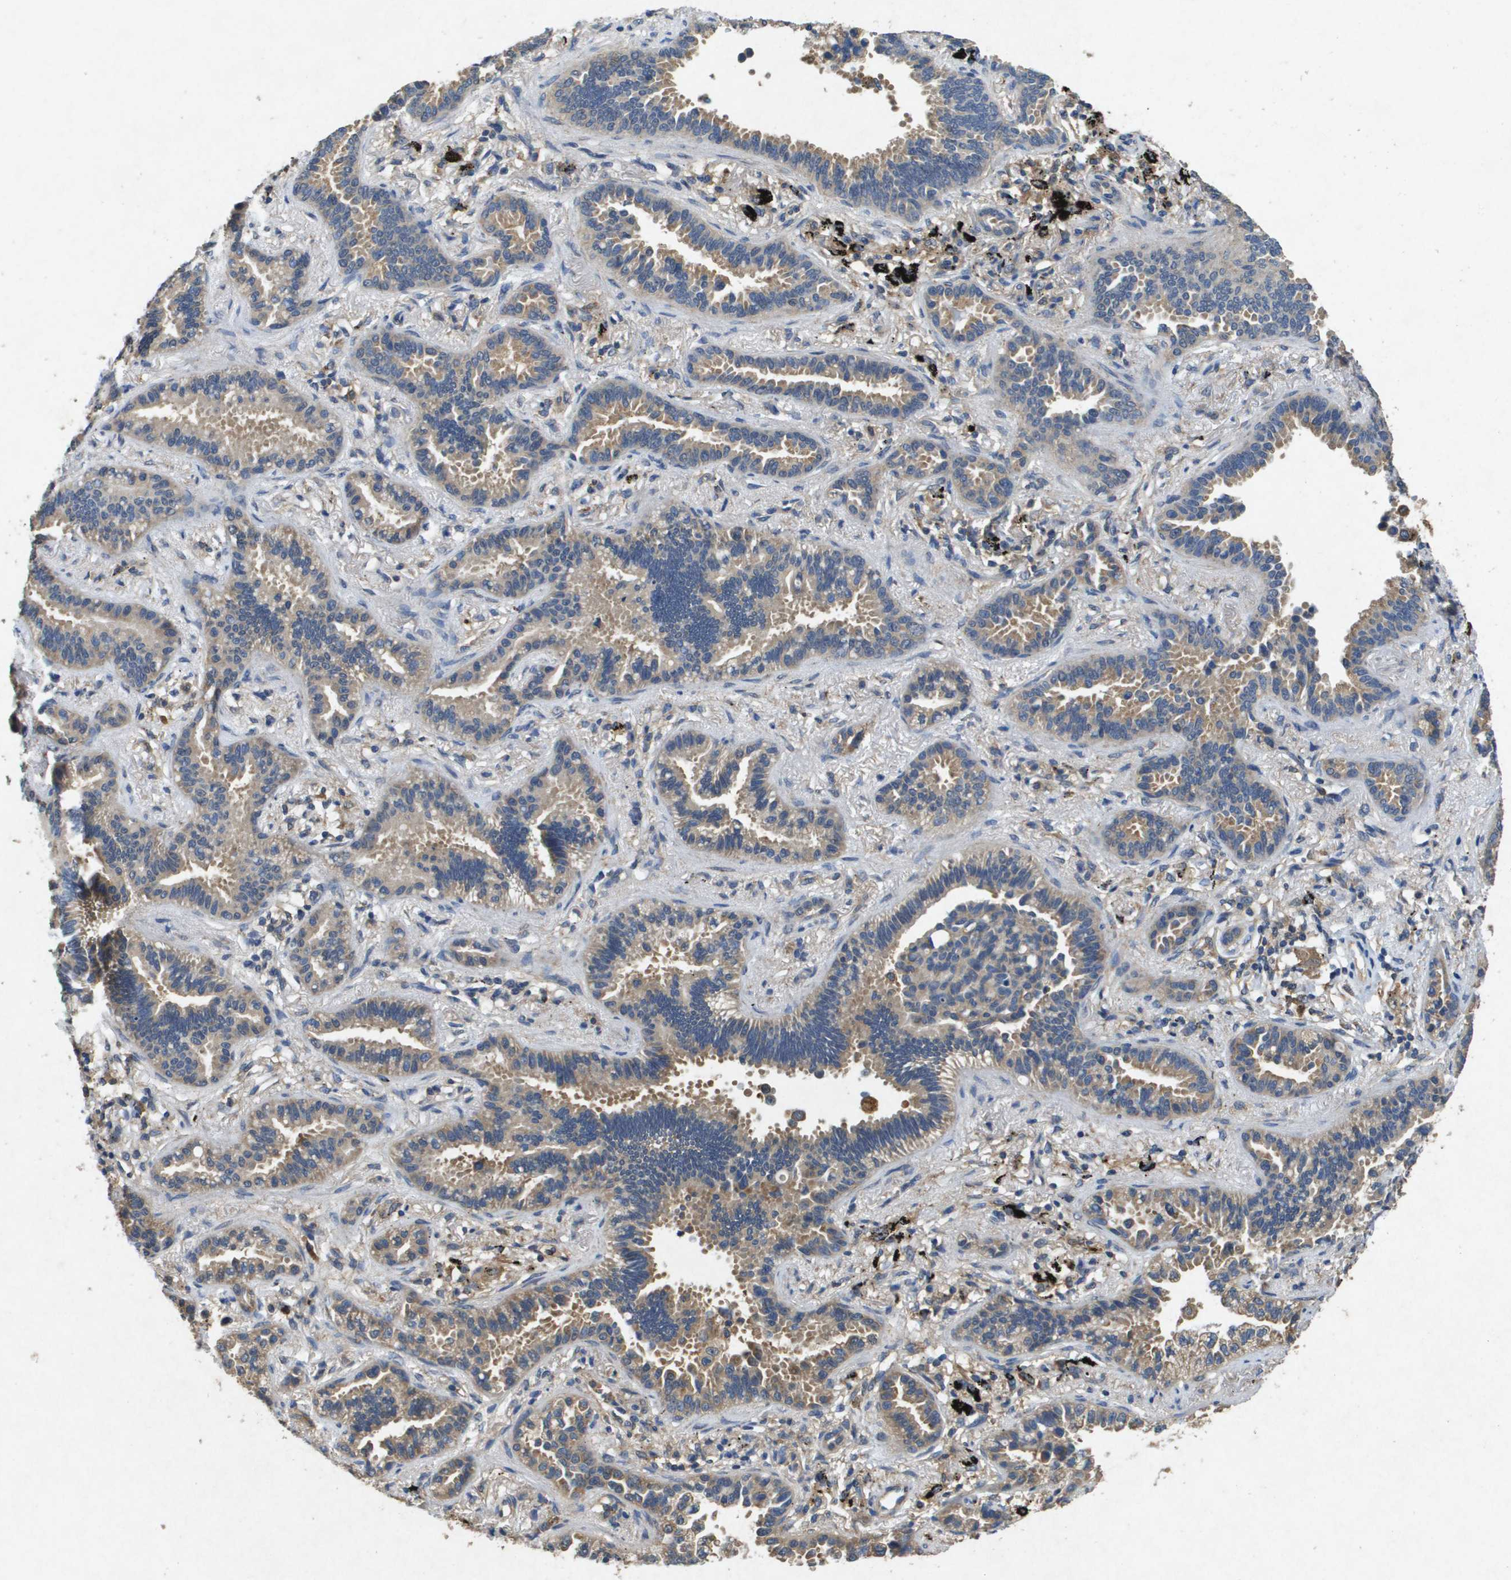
{"staining": {"intensity": "weak", "quantity": "25%-75%", "location": "cytoplasmic/membranous"}, "tissue": "lung cancer", "cell_type": "Tumor cells", "image_type": "cancer", "snomed": [{"axis": "morphology", "description": "Normal tissue, NOS"}, {"axis": "morphology", "description": "Adenocarcinoma, NOS"}, {"axis": "topography", "description": "Lung"}], "caption": "Brown immunohistochemical staining in human lung cancer demonstrates weak cytoplasmic/membranous positivity in about 25%-75% of tumor cells.", "gene": "PTPRT", "patient": {"sex": "male", "age": 59}}